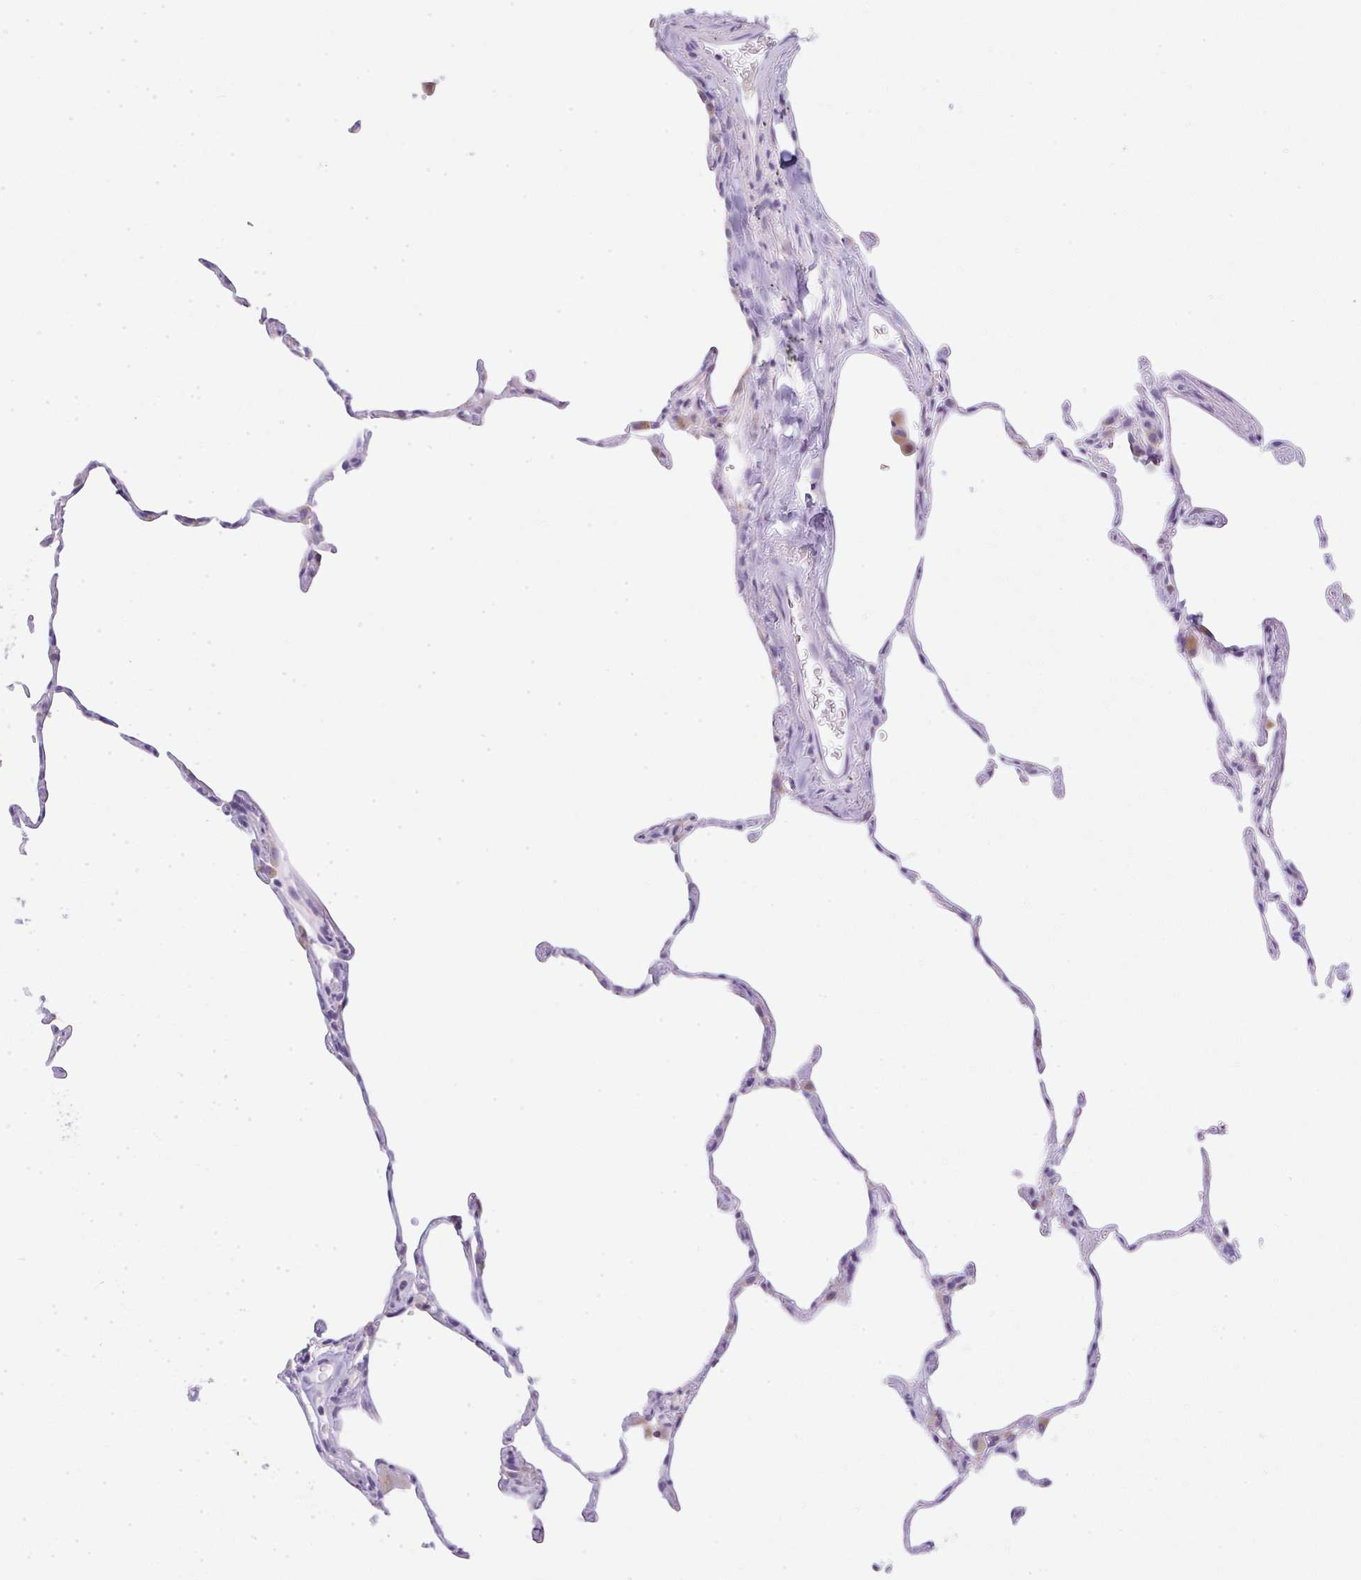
{"staining": {"intensity": "negative", "quantity": "none", "location": "none"}, "tissue": "lung", "cell_type": "Alveolar cells", "image_type": "normal", "snomed": [{"axis": "morphology", "description": "Normal tissue, NOS"}, {"axis": "topography", "description": "Lung"}], "caption": "The image displays no significant expression in alveolar cells of lung.", "gene": "LPAR4", "patient": {"sex": "female", "age": 57}}